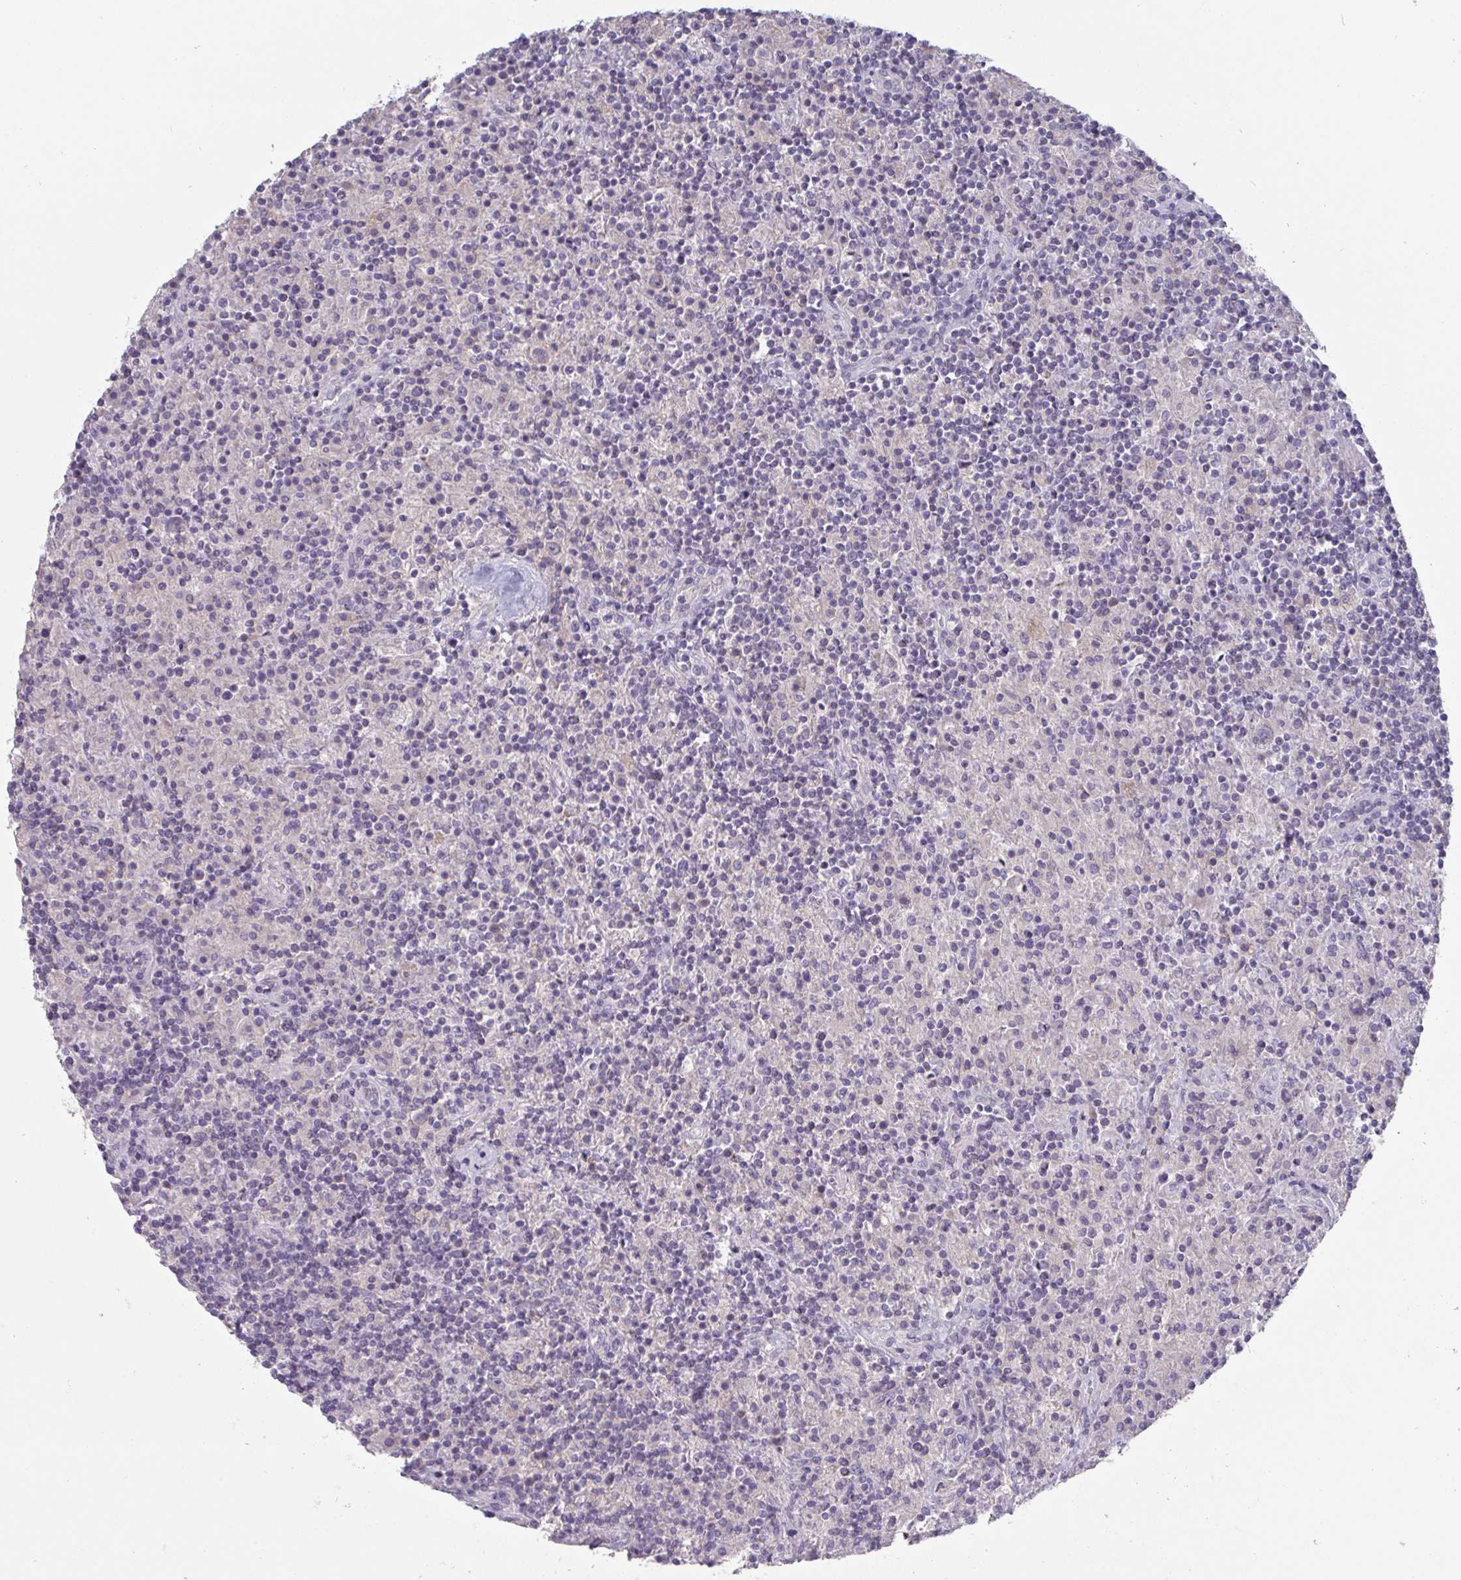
{"staining": {"intensity": "negative", "quantity": "none", "location": "none"}, "tissue": "lymphoma", "cell_type": "Tumor cells", "image_type": "cancer", "snomed": [{"axis": "morphology", "description": "Hodgkin's disease, NOS"}, {"axis": "topography", "description": "Lymph node"}], "caption": "Immunohistochemistry (IHC) photomicrograph of neoplastic tissue: lymphoma stained with DAB (3,3'-diaminobenzidine) demonstrates no significant protein positivity in tumor cells.", "gene": "HGFAC", "patient": {"sex": "male", "age": 70}}